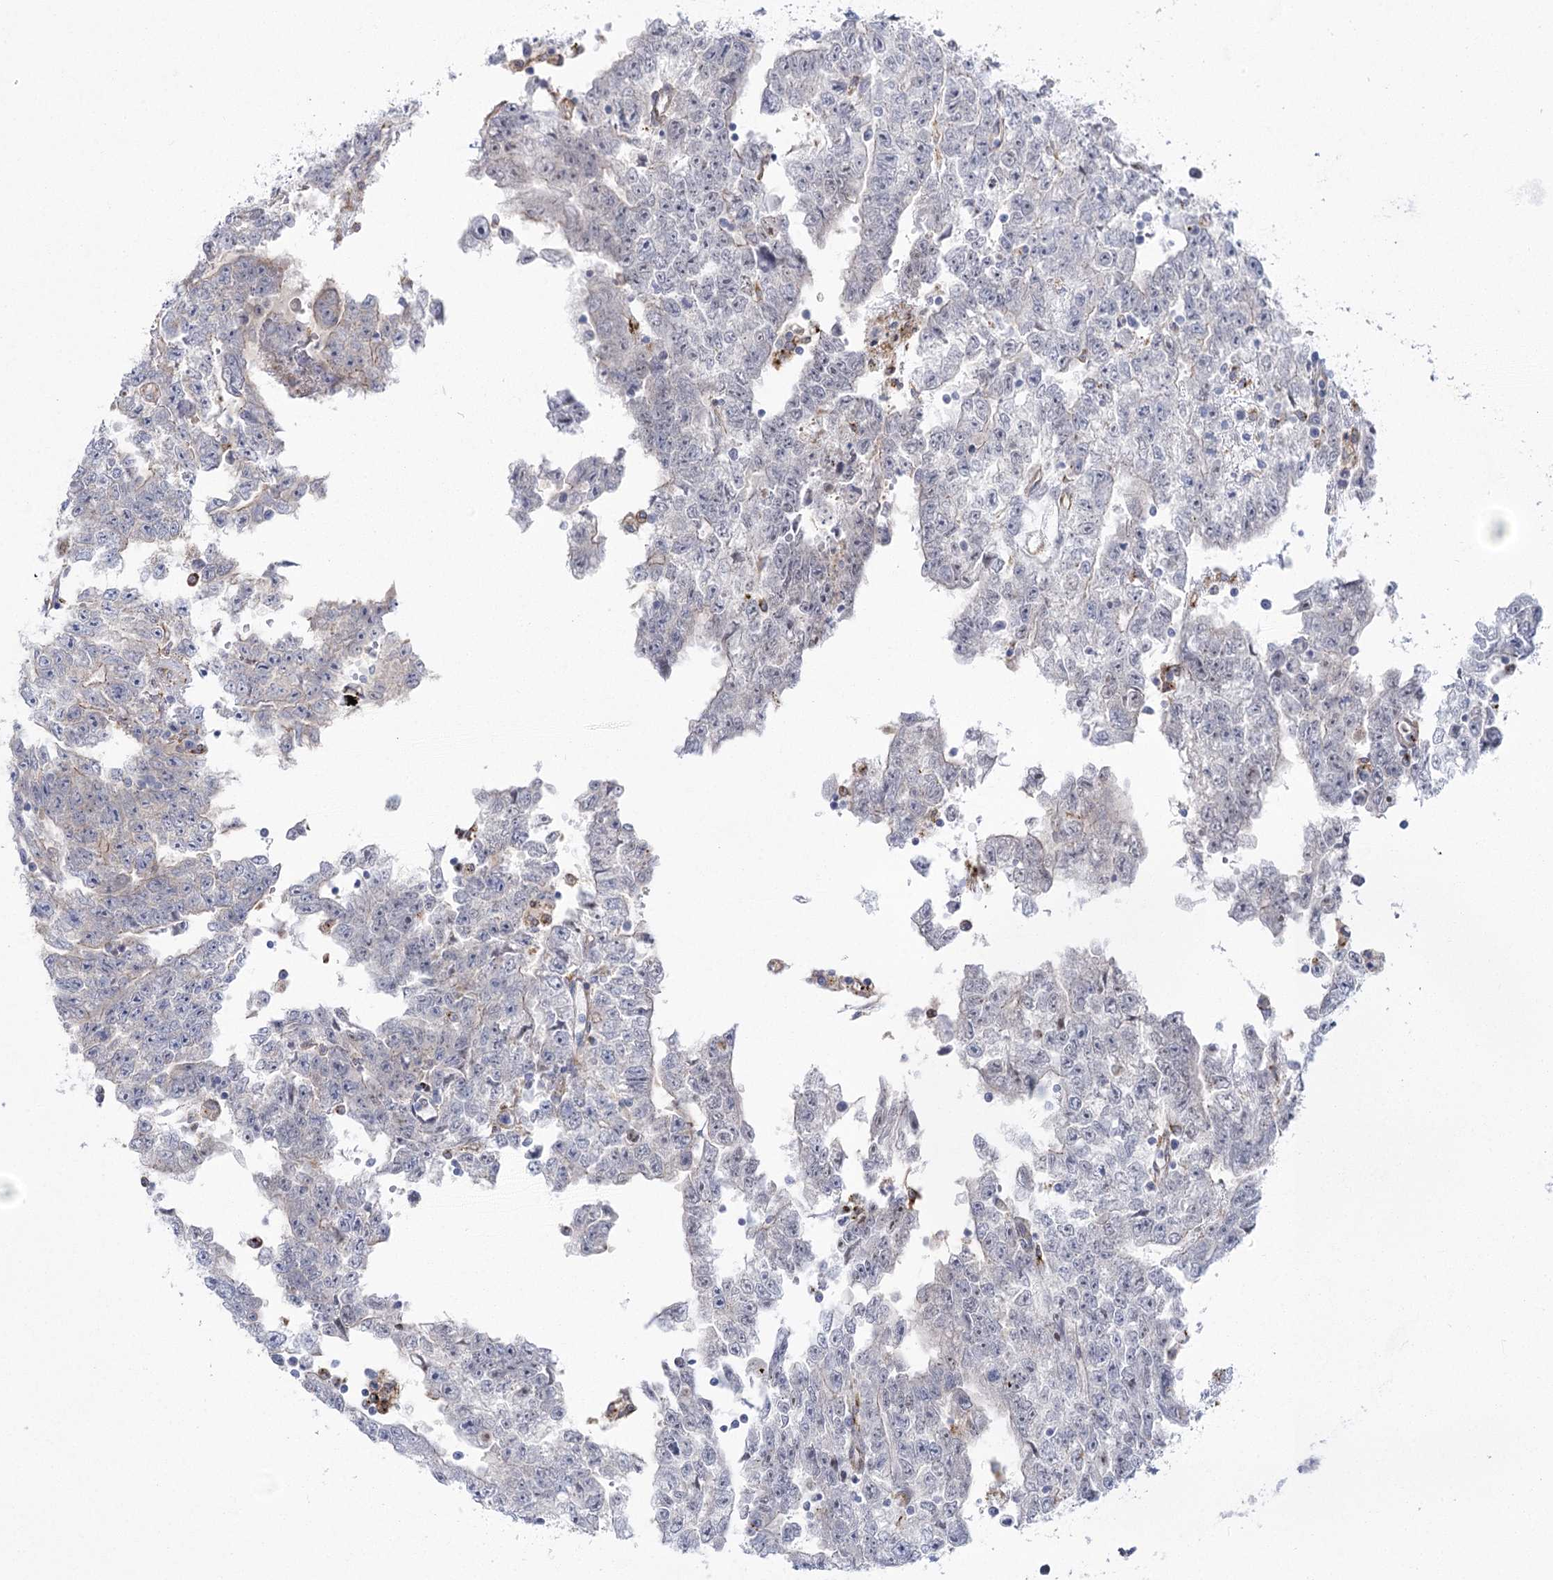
{"staining": {"intensity": "negative", "quantity": "none", "location": "none"}, "tissue": "testis cancer", "cell_type": "Tumor cells", "image_type": "cancer", "snomed": [{"axis": "morphology", "description": "Carcinoma, Embryonal, NOS"}, {"axis": "topography", "description": "Testis"}], "caption": "IHC of human testis cancer shows no positivity in tumor cells.", "gene": "CCDC88A", "patient": {"sex": "male", "age": 25}}